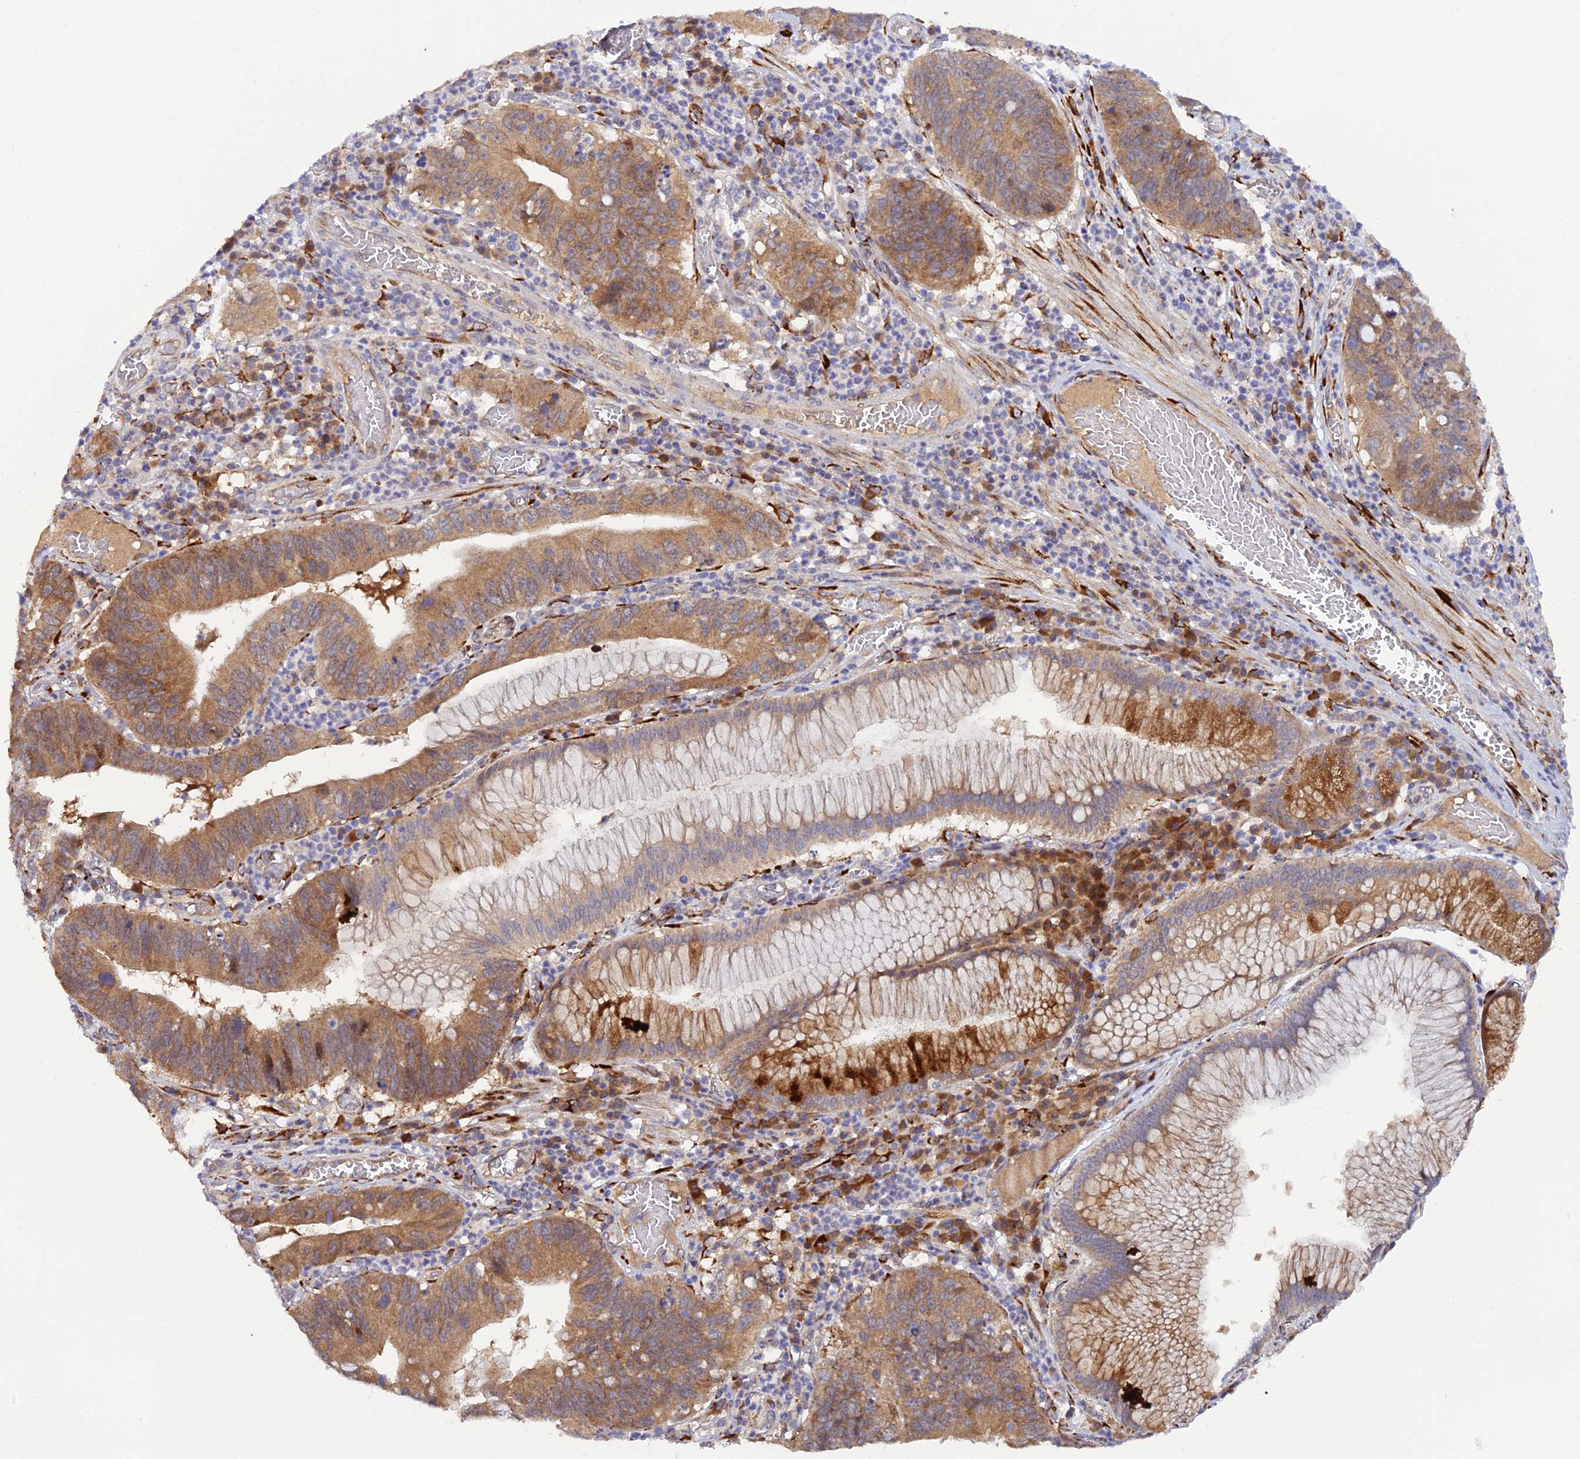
{"staining": {"intensity": "moderate", "quantity": ">75%", "location": "cytoplasmic/membranous"}, "tissue": "stomach cancer", "cell_type": "Tumor cells", "image_type": "cancer", "snomed": [{"axis": "morphology", "description": "Adenocarcinoma, NOS"}, {"axis": "topography", "description": "Stomach"}], "caption": "Immunohistochemical staining of stomach cancer demonstrates medium levels of moderate cytoplasmic/membranous protein staining in approximately >75% of tumor cells.", "gene": "P3H3", "patient": {"sex": "male", "age": 59}}